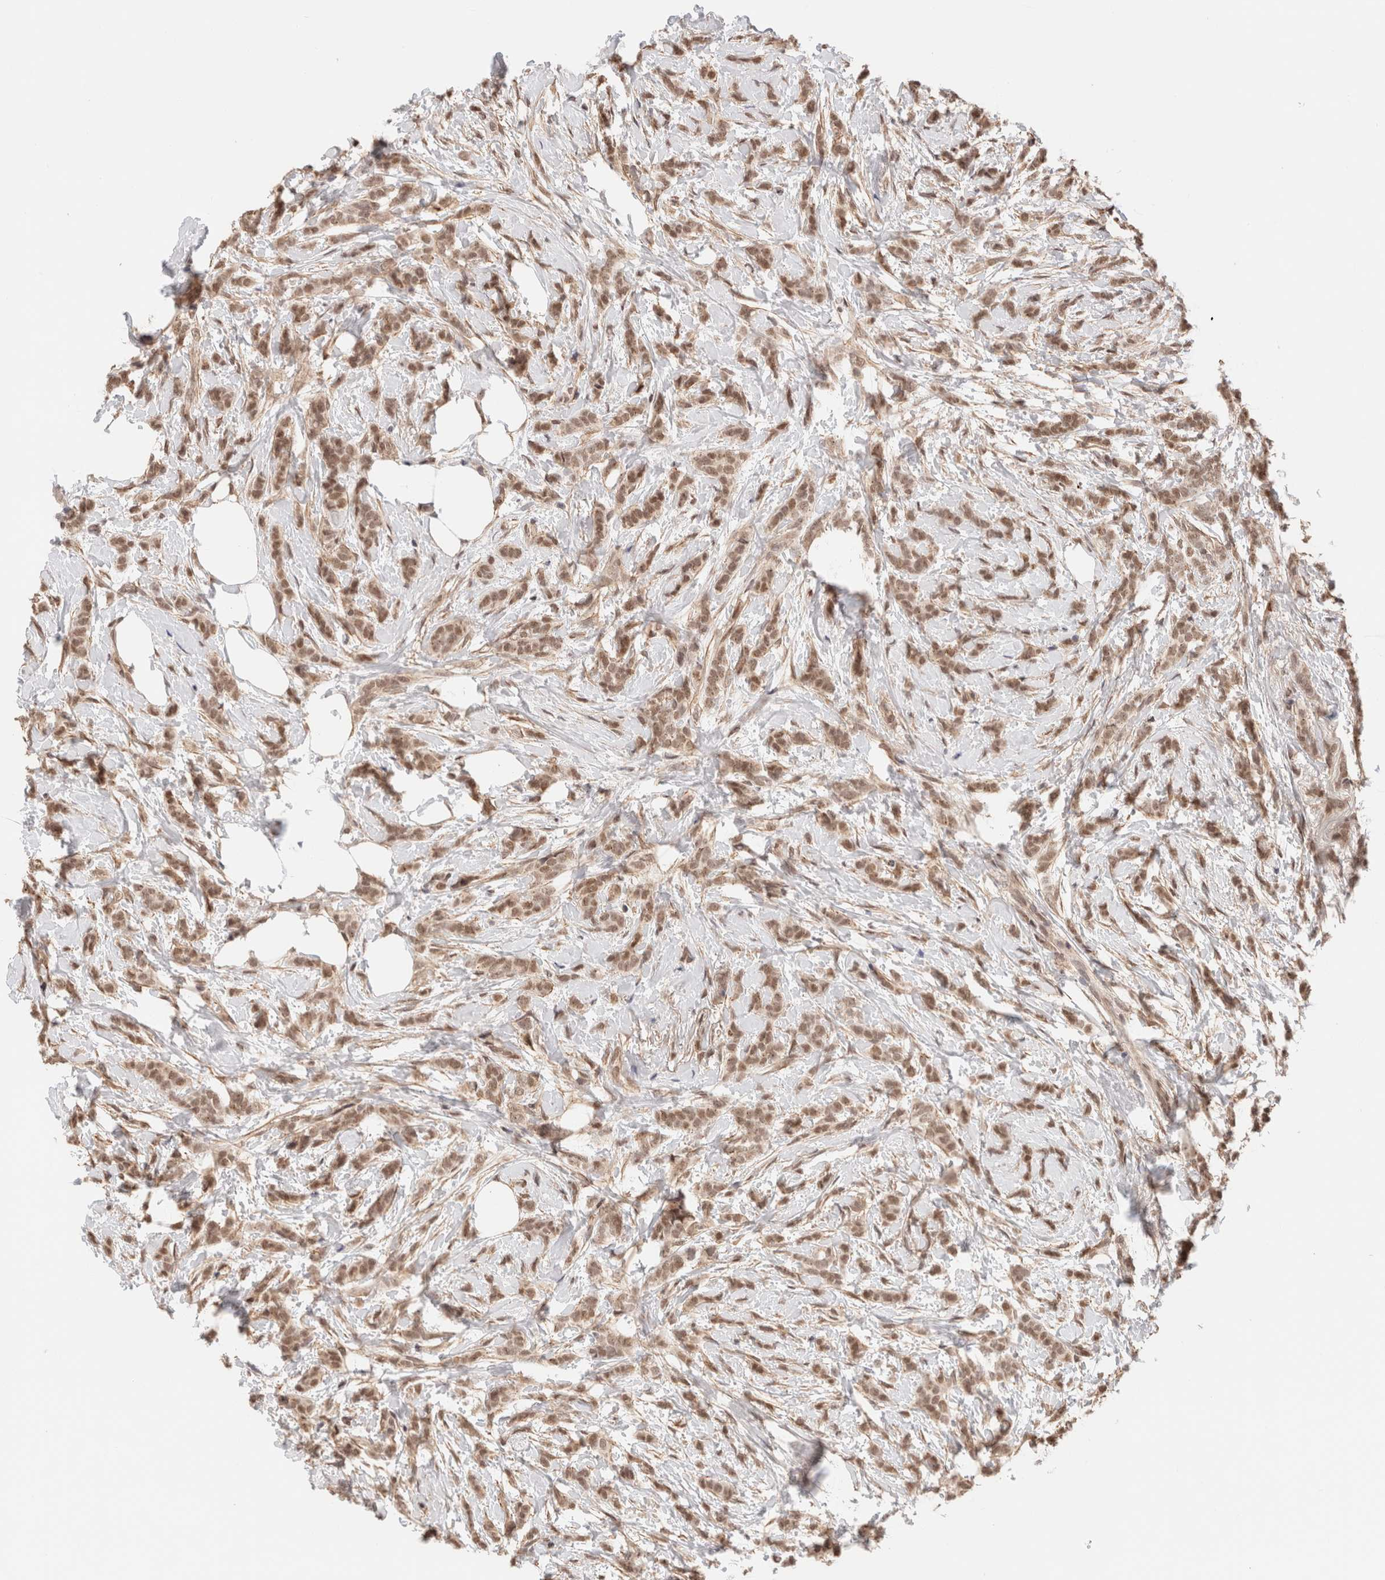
{"staining": {"intensity": "moderate", "quantity": ">75%", "location": "nuclear"}, "tissue": "breast cancer", "cell_type": "Tumor cells", "image_type": "cancer", "snomed": [{"axis": "morphology", "description": "Lobular carcinoma, in situ"}, {"axis": "morphology", "description": "Lobular carcinoma"}, {"axis": "topography", "description": "Breast"}], "caption": "There is medium levels of moderate nuclear positivity in tumor cells of breast cancer, as demonstrated by immunohistochemical staining (brown color).", "gene": "BRPF3", "patient": {"sex": "female", "age": 41}}